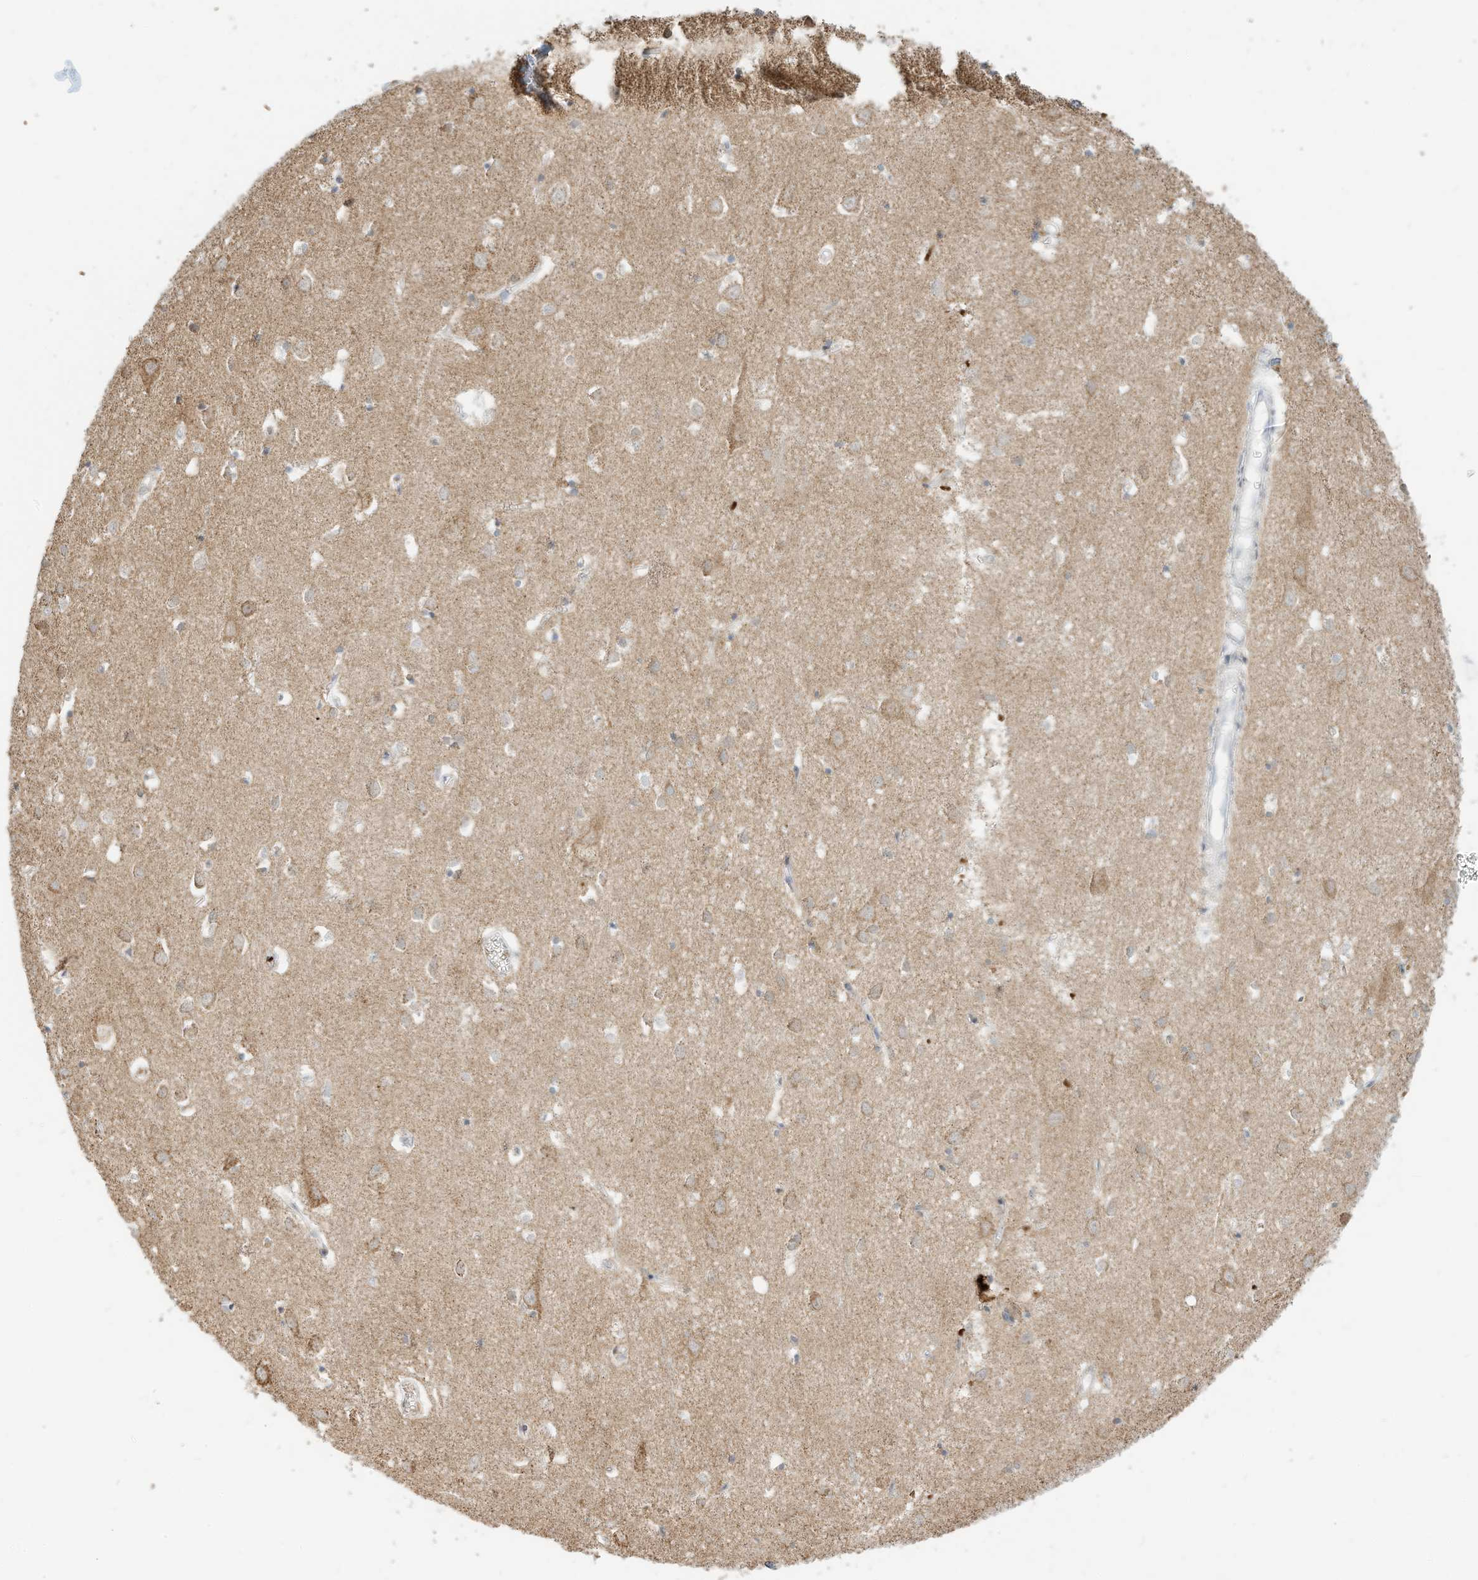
{"staining": {"intensity": "negative", "quantity": "none", "location": "none"}, "tissue": "cerebral cortex", "cell_type": "Endothelial cells", "image_type": "normal", "snomed": [{"axis": "morphology", "description": "Normal tissue, NOS"}, {"axis": "topography", "description": "Cerebral cortex"}], "caption": "Cerebral cortex stained for a protein using IHC demonstrates no positivity endothelial cells.", "gene": "MTUS2", "patient": {"sex": "female", "age": 64}}